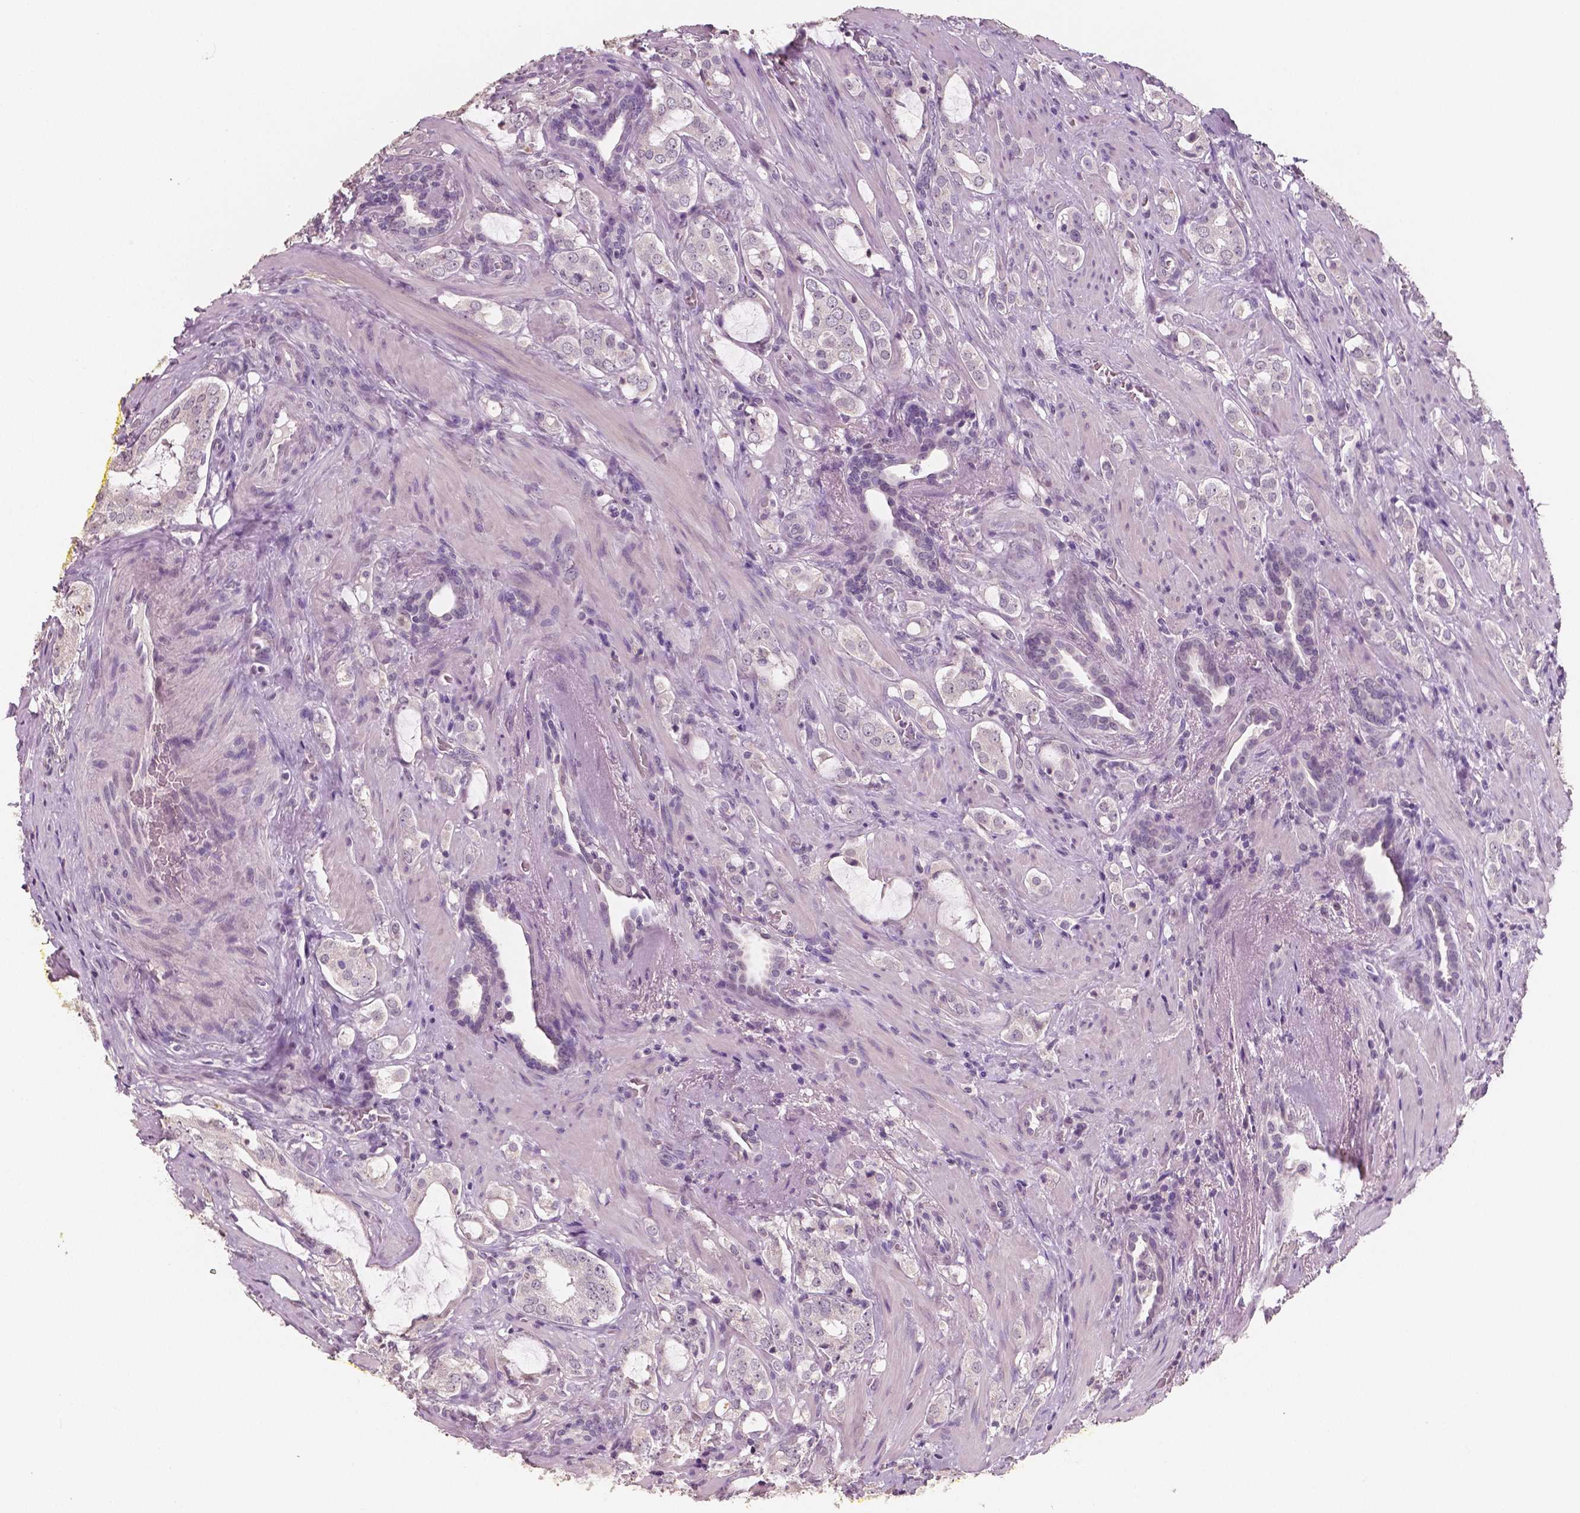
{"staining": {"intensity": "negative", "quantity": "none", "location": "none"}, "tissue": "prostate cancer", "cell_type": "Tumor cells", "image_type": "cancer", "snomed": [{"axis": "morphology", "description": "Adenocarcinoma, NOS"}, {"axis": "topography", "description": "Prostate"}], "caption": "An immunohistochemistry (IHC) micrograph of prostate adenocarcinoma is shown. There is no staining in tumor cells of prostate adenocarcinoma.", "gene": "NECAB1", "patient": {"sex": "male", "age": 66}}